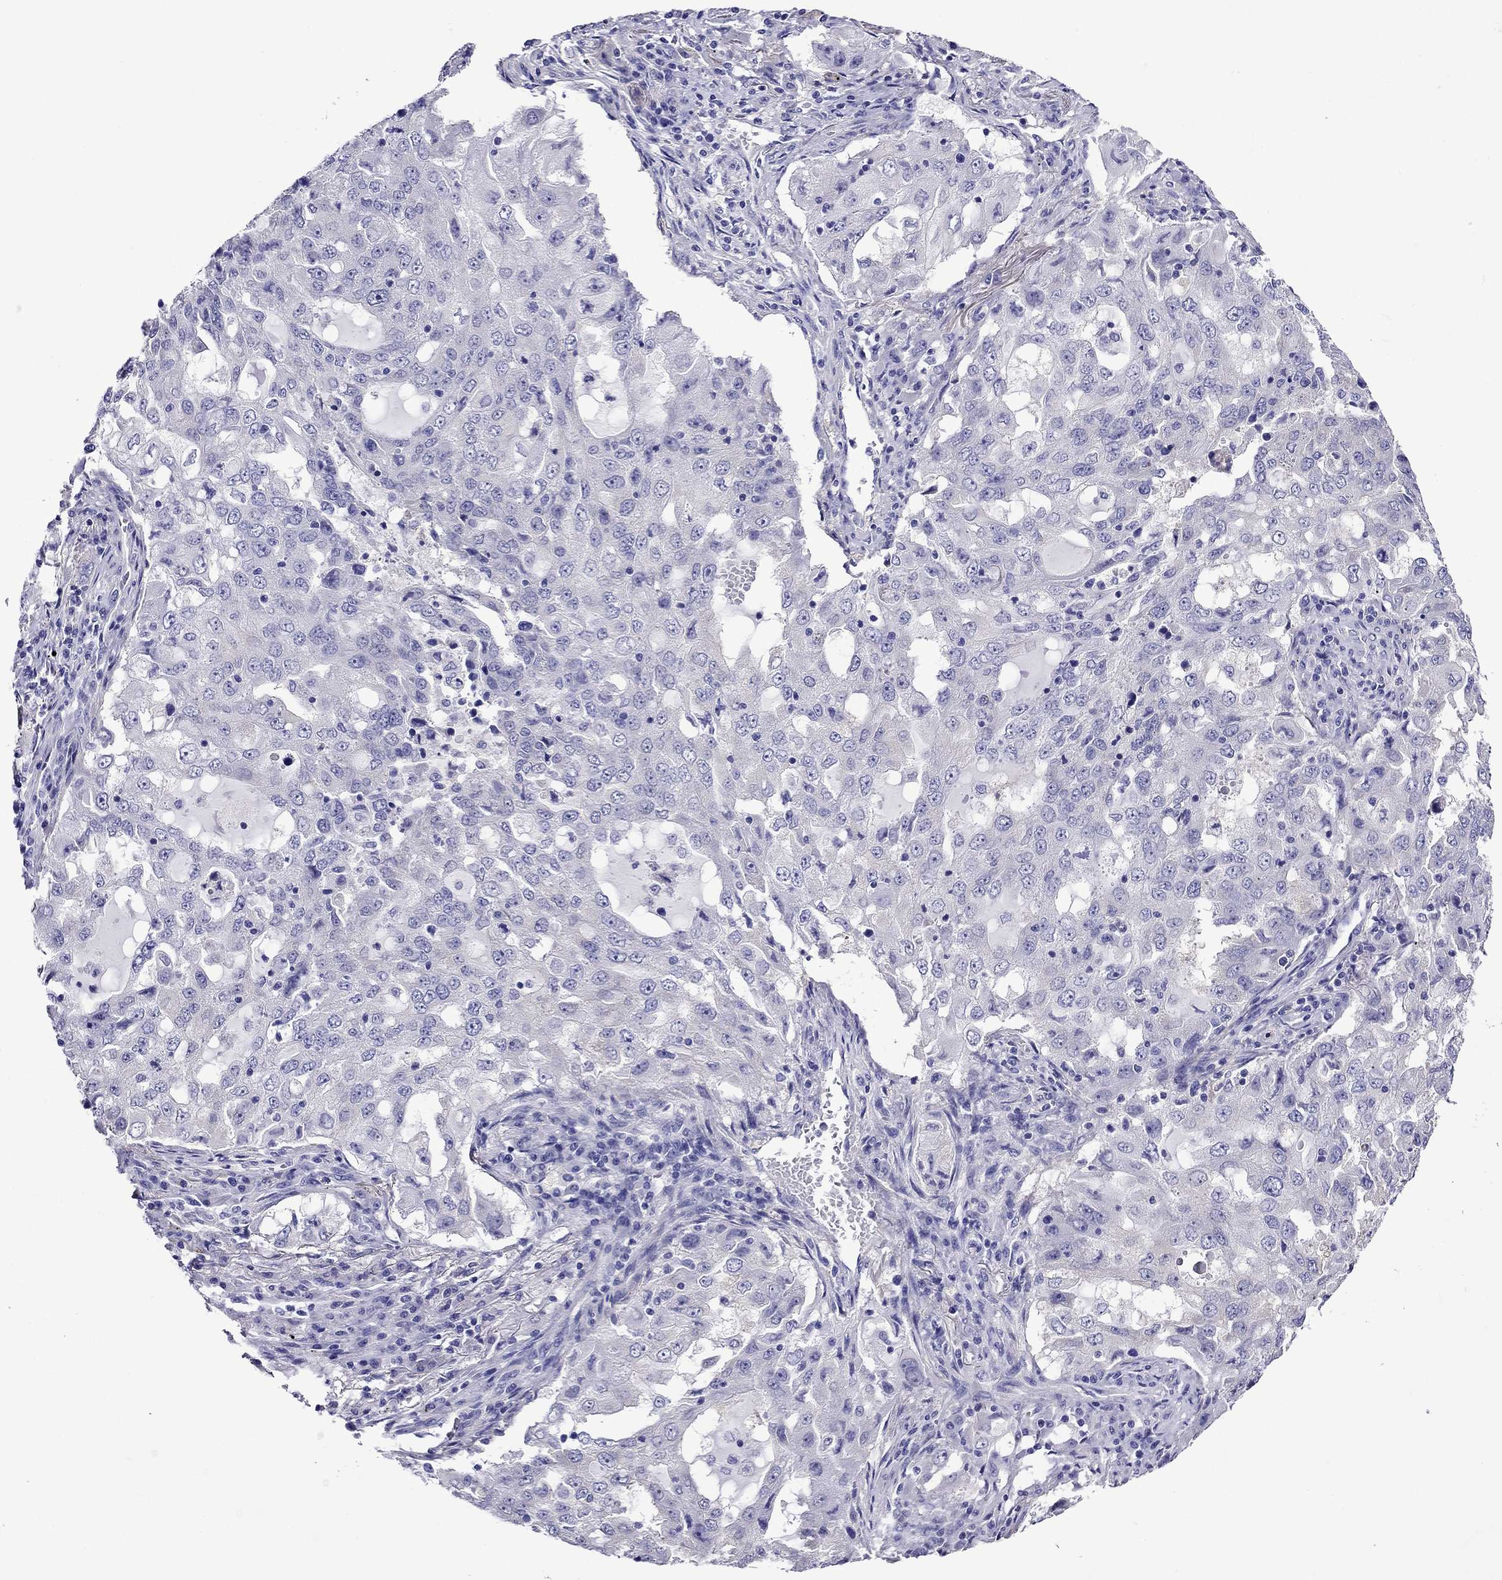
{"staining": {"intensity": "negative", "quantity": "none", "location": "none"}, "tissue": "lung cancer", "cell_type": "Tumor cells", "image_type": "cancer", "snomed": [{"axis": "morphology", "description": "Adenocarcinoma, NOS"}, {"axis": "topography", "description": "Lung"}], "caption": "Tumor cells are negative for brown protein staining in lung cancer (adenocarcinoma). Brightfield microscopy of immunohistochemistry stained with DAB (3,3'-diaminobenzidine) (brown) and hematoxylin (blue), captured at high magnification.", "gene": "SCG2", "patient": {"sex": "female", "age": 61}}